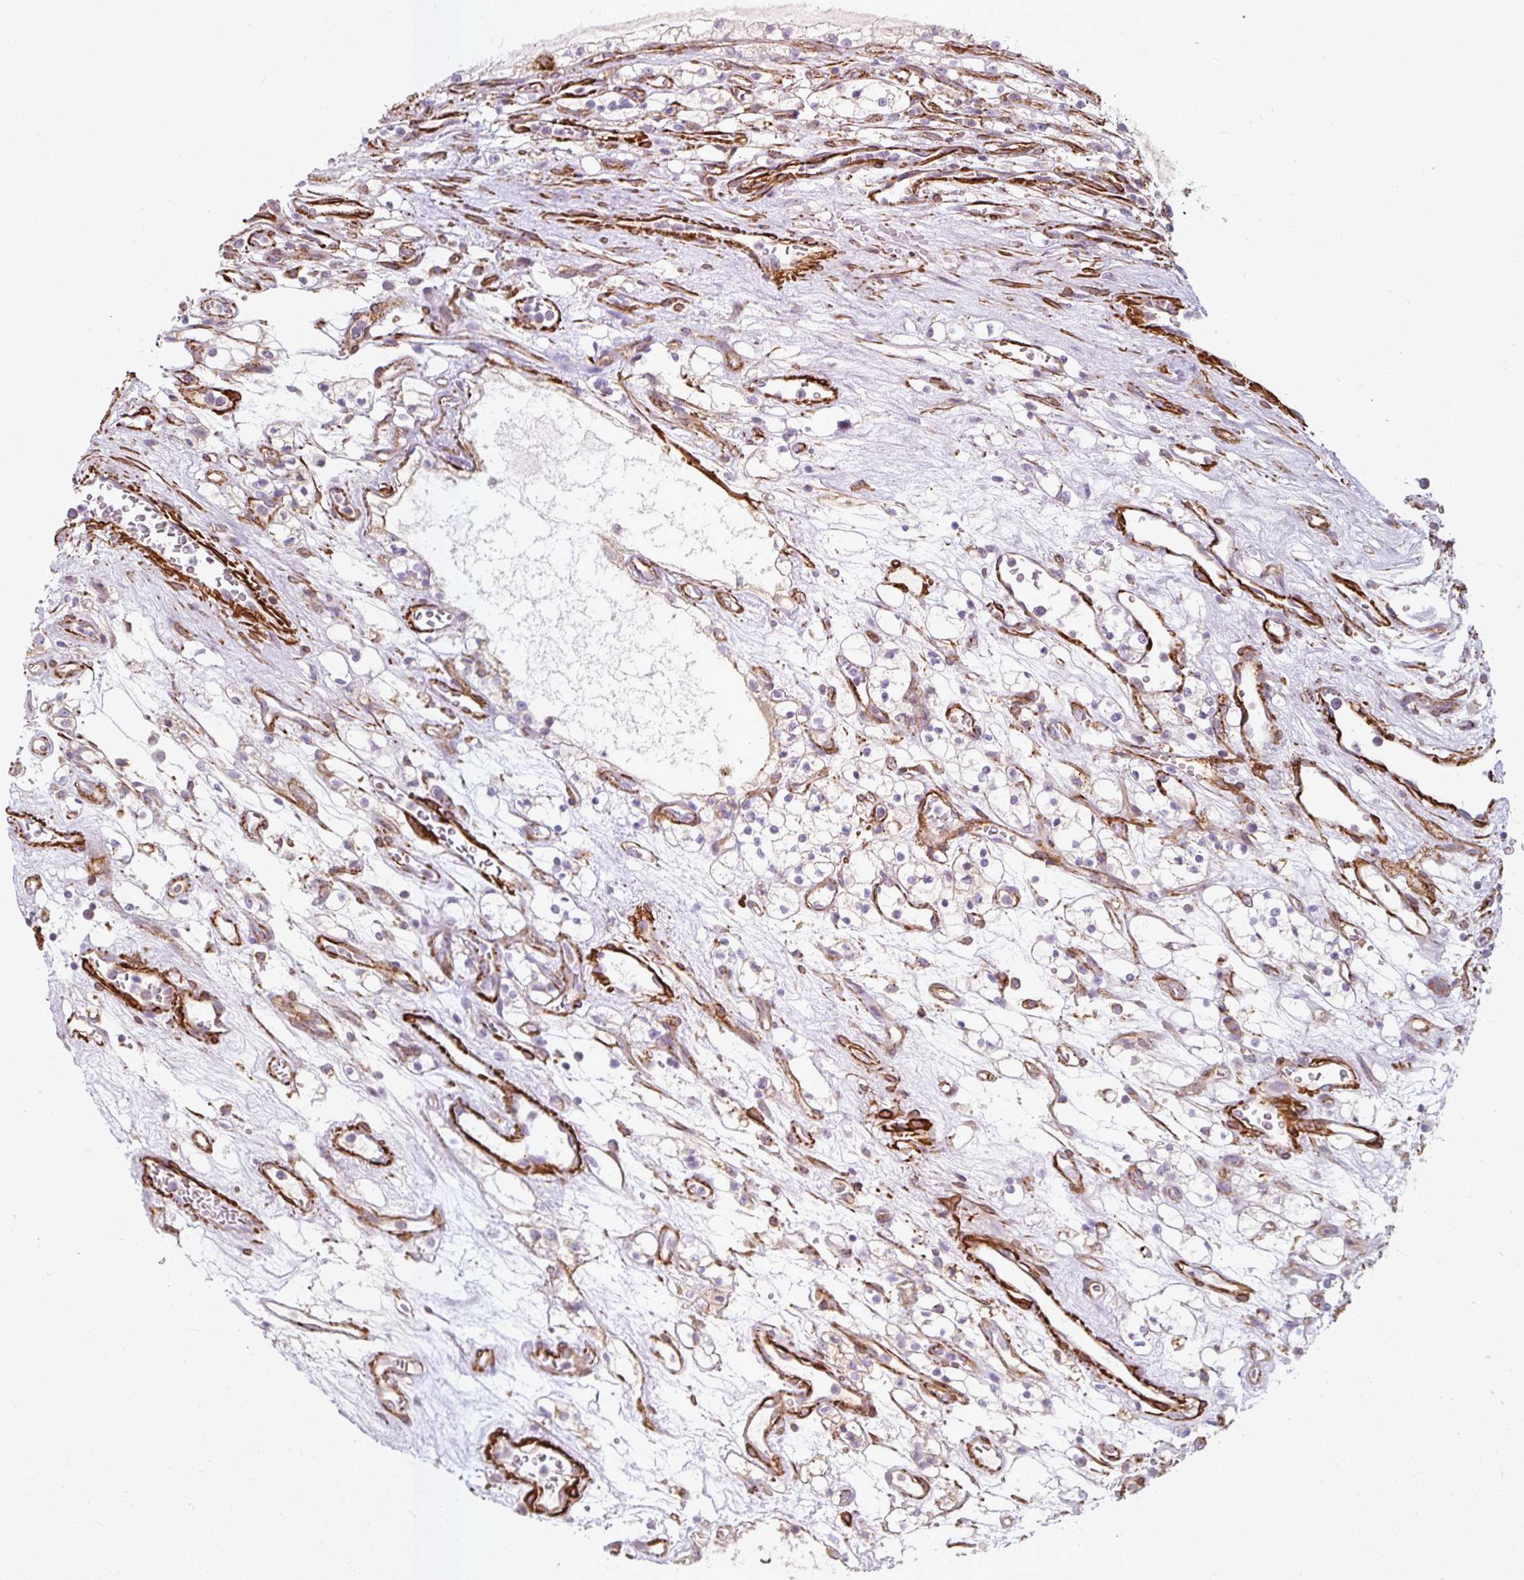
{"staining": {"intensity": "negative", "quantity": "none", "location": "none"}, "tissue": "renal cancer", "cell_type": "Tumor cells", "image_type": "cancer", "snomed": [{"axis": "morphology", "description": "Adenocarcinoma, NOS"}, {"axis": "topography", "description": "Kidney"}], "caption": "An image of human renal cancer (adenocarcinoma) is negative for staining in tumor cells.", "gene": "MRPS5", "patient": {"sex": "female", "age": 69}}